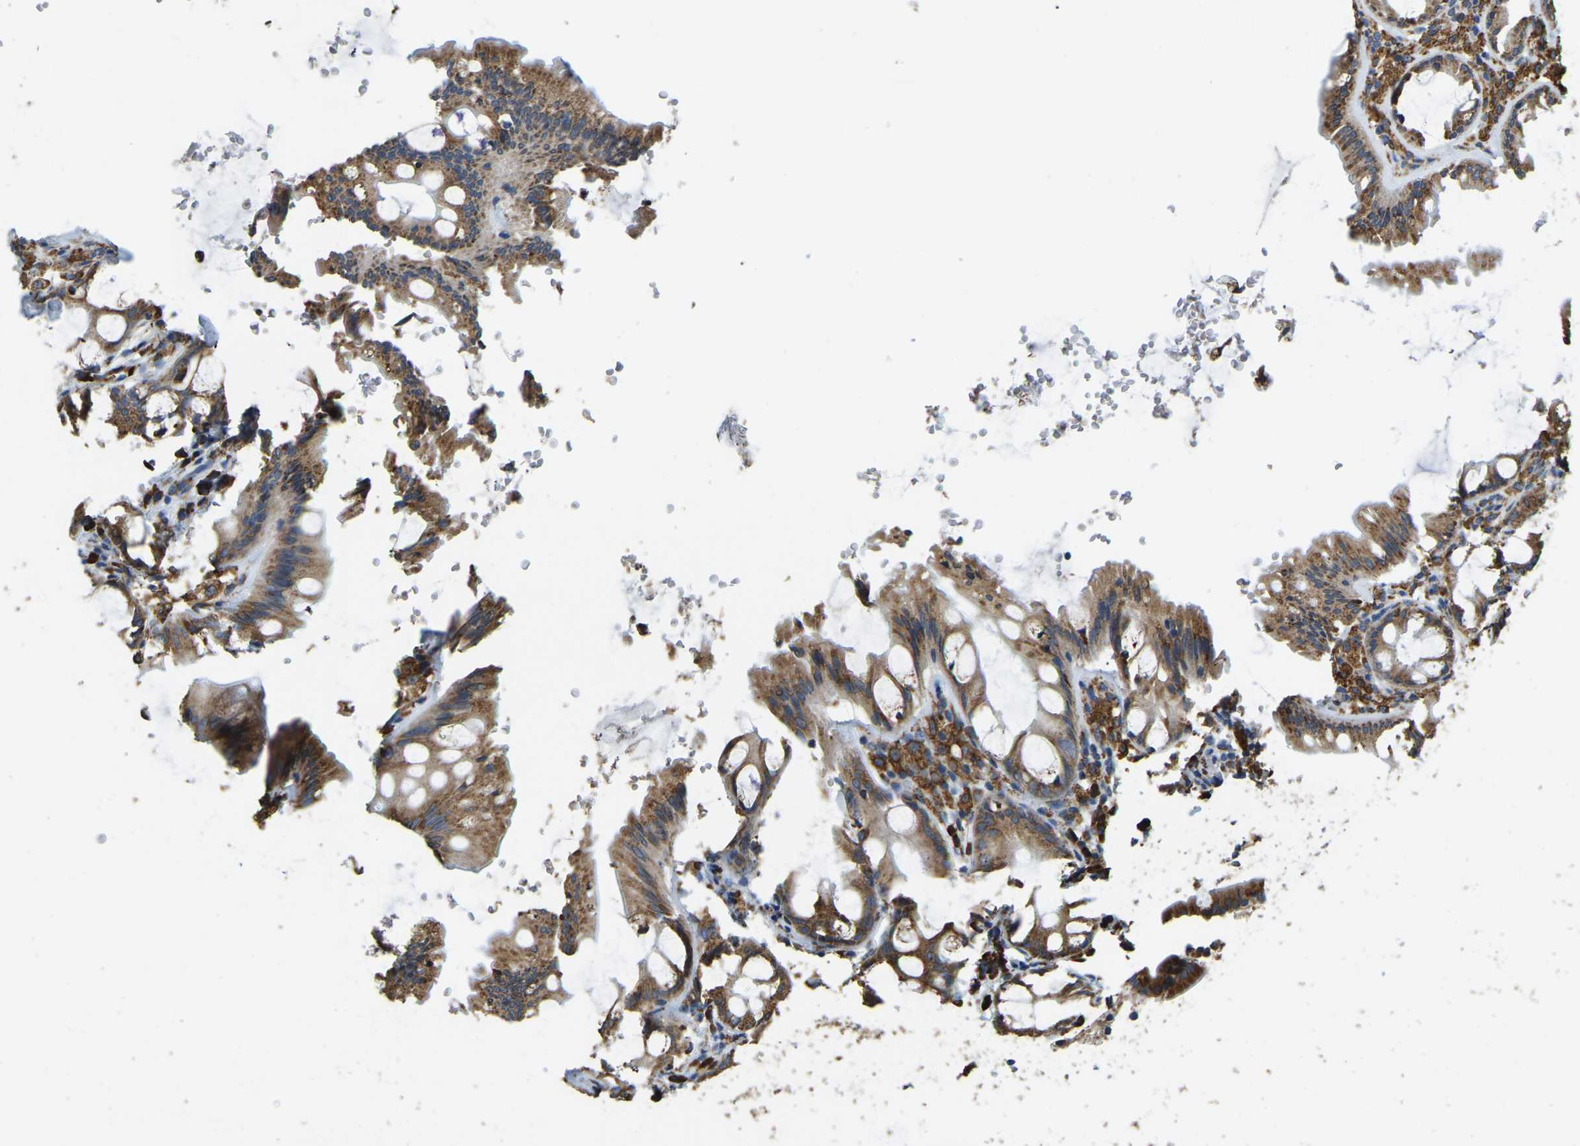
{"staining": {"intensity": "moderate", "quantity": "25%-75%", "location": "cytoplasmic/membranous"}, "tissue": "colon", "cell_type": "Endothelial cells", "image_type": "normal", "snomed": [{"axis": "morphology", "description": "Normal tissue, NOS"}, {"axis": "topography", "description": "Colon"}], "caption": "High-magnification brightfield microscopy of benign colon stained with DAB (brown) and counterstained with hematoxylin (blue). endothelial cells exhibit moderate cytoplasmic/membranous staining is identified in approximately25%-75% of cells. The staining was performed using DAB (3,3'-diaminobenzidine) to visualize the protein expression in brown, while the nuclei were stained in blue with hematoxylin (Magnification: 20x).", "gene": "RNF115", "patient": {"sex": "male", "age": 47}}